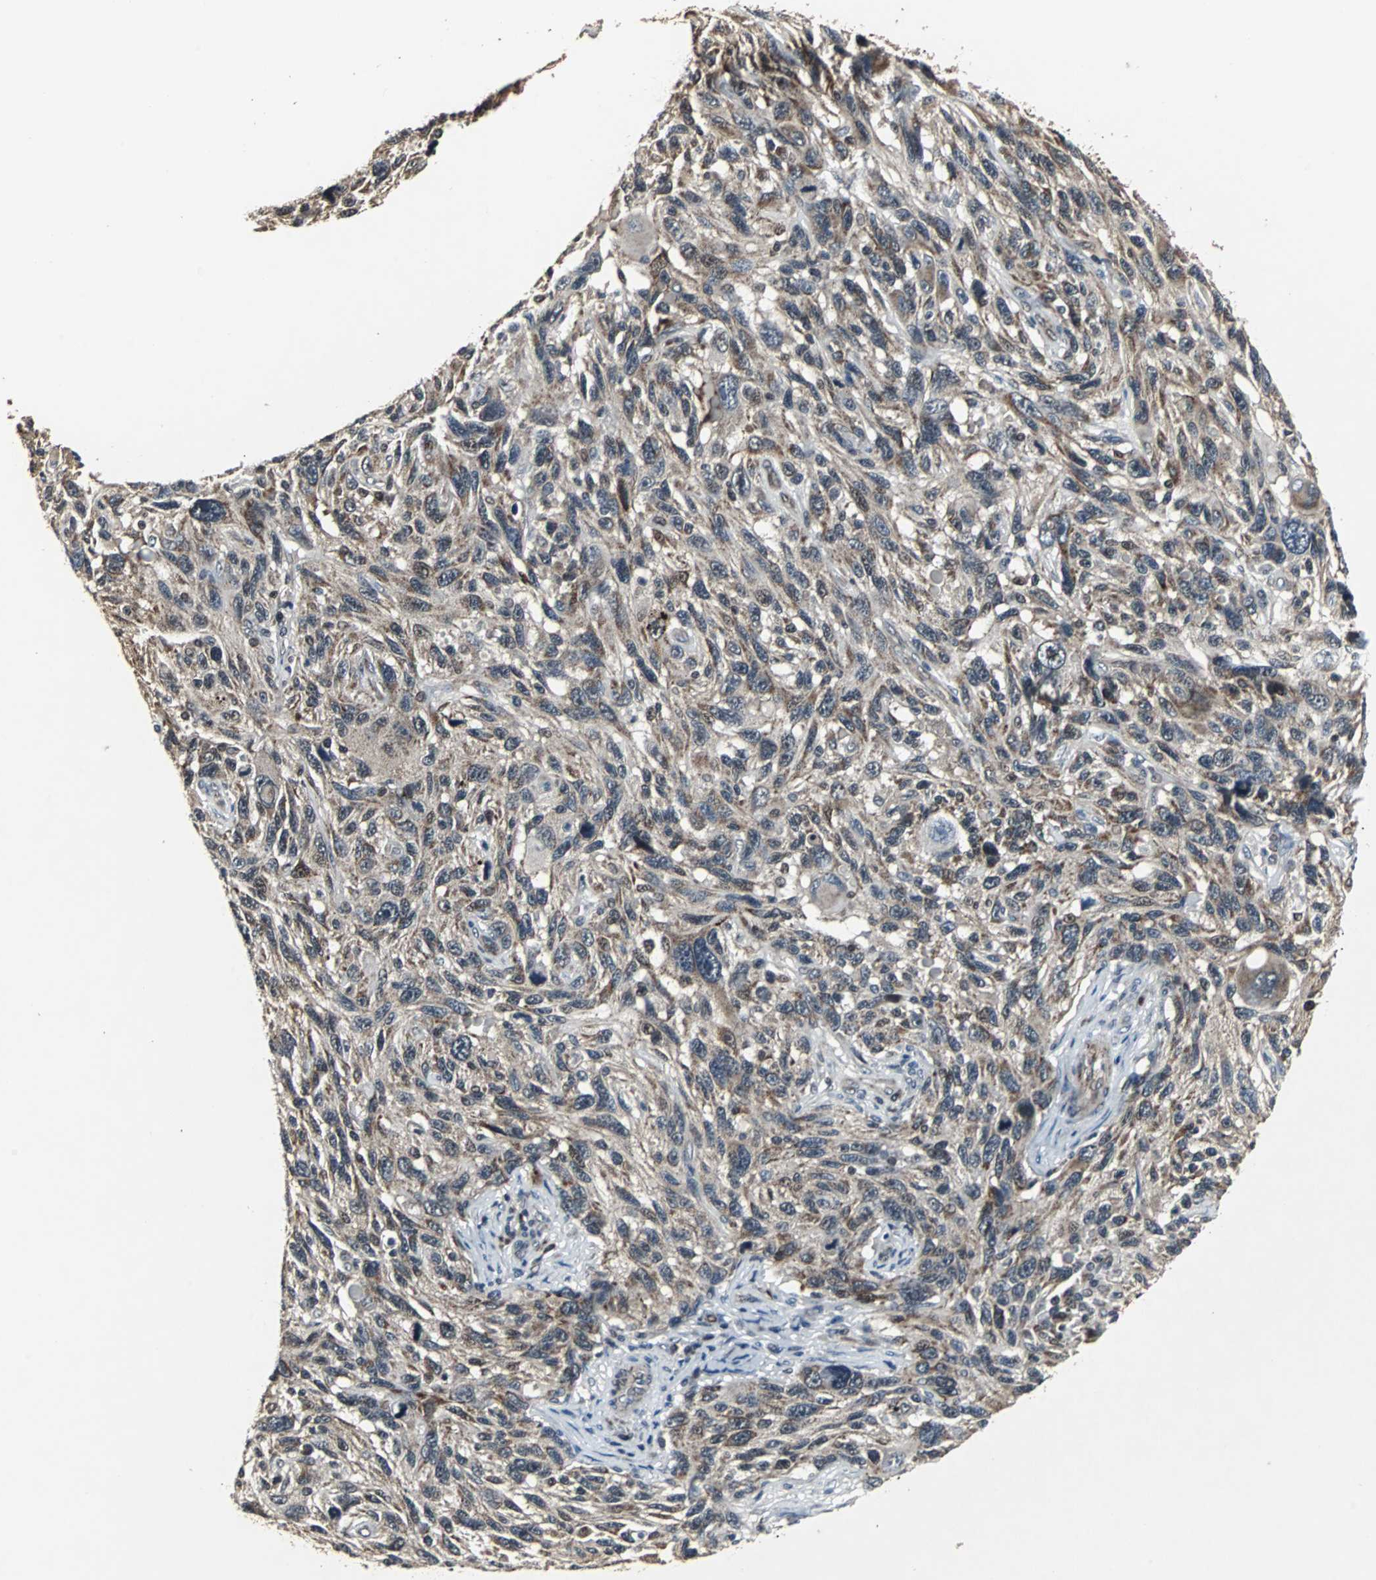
{"staining": {"intensity": "moderate", "quantity": ">75%", "location": "cytoplasmic/membranous"}, "tissue": "melanoma", "cell_type": "Tumor cells", "image_type": "cancer", "snomed": [{"axis": "morphology", "description": "Malignant melanoma, NOS"}, {"axis": "topography", "description": "Skin"}], "caption": "Protein expression by immunohistochemistry displays moderate cytoplasmic/membranous expression in approximately >75% of tumor cells in malignant melanoma.", "gene": "MRPL40", "patient": {"sex": "male", "age": 53}}